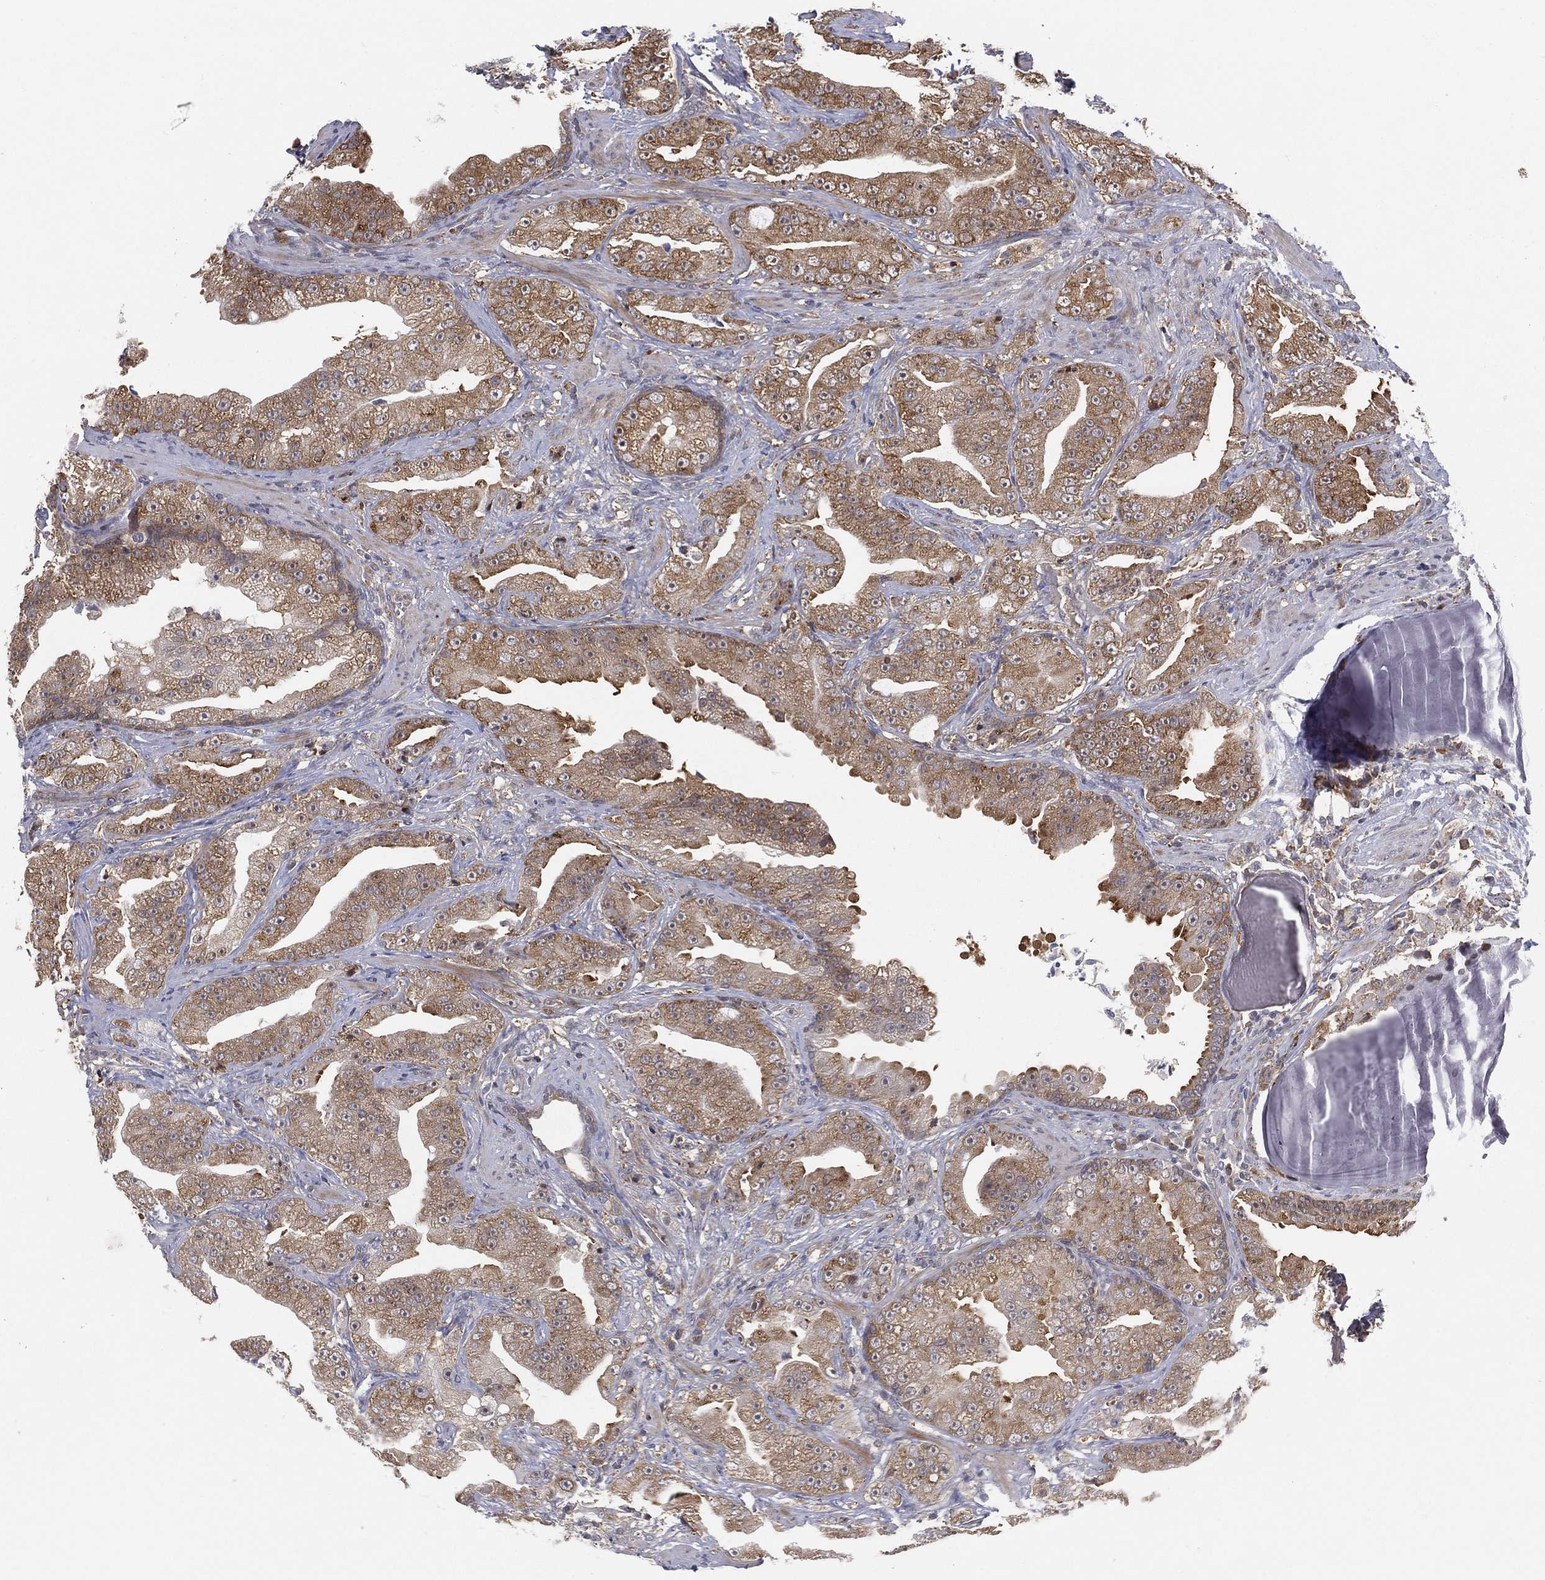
{"staining": {"intensity": "moderate", "quantity": "25%-75%", "location": "cytoplasmic/membranous"}, "tissue": "prostate cancer", "cell_type": "Tumor cells", "image_type": "cancer", "snomed": [{"axis": "morphology", "description": "Adenocarcinoma, Low grade"}, {"axis": "topography", "description": "Prostate"}], "caption": "This histopathology image demonstrates immunohistochemistry staining of human prostate cancer, with medium moderate cytoplasmic/membranous positivity in approximately 25%-75% of tumor cells.", "gene": "TMTC4", "patient": {"sex": "male", "age": 62}}